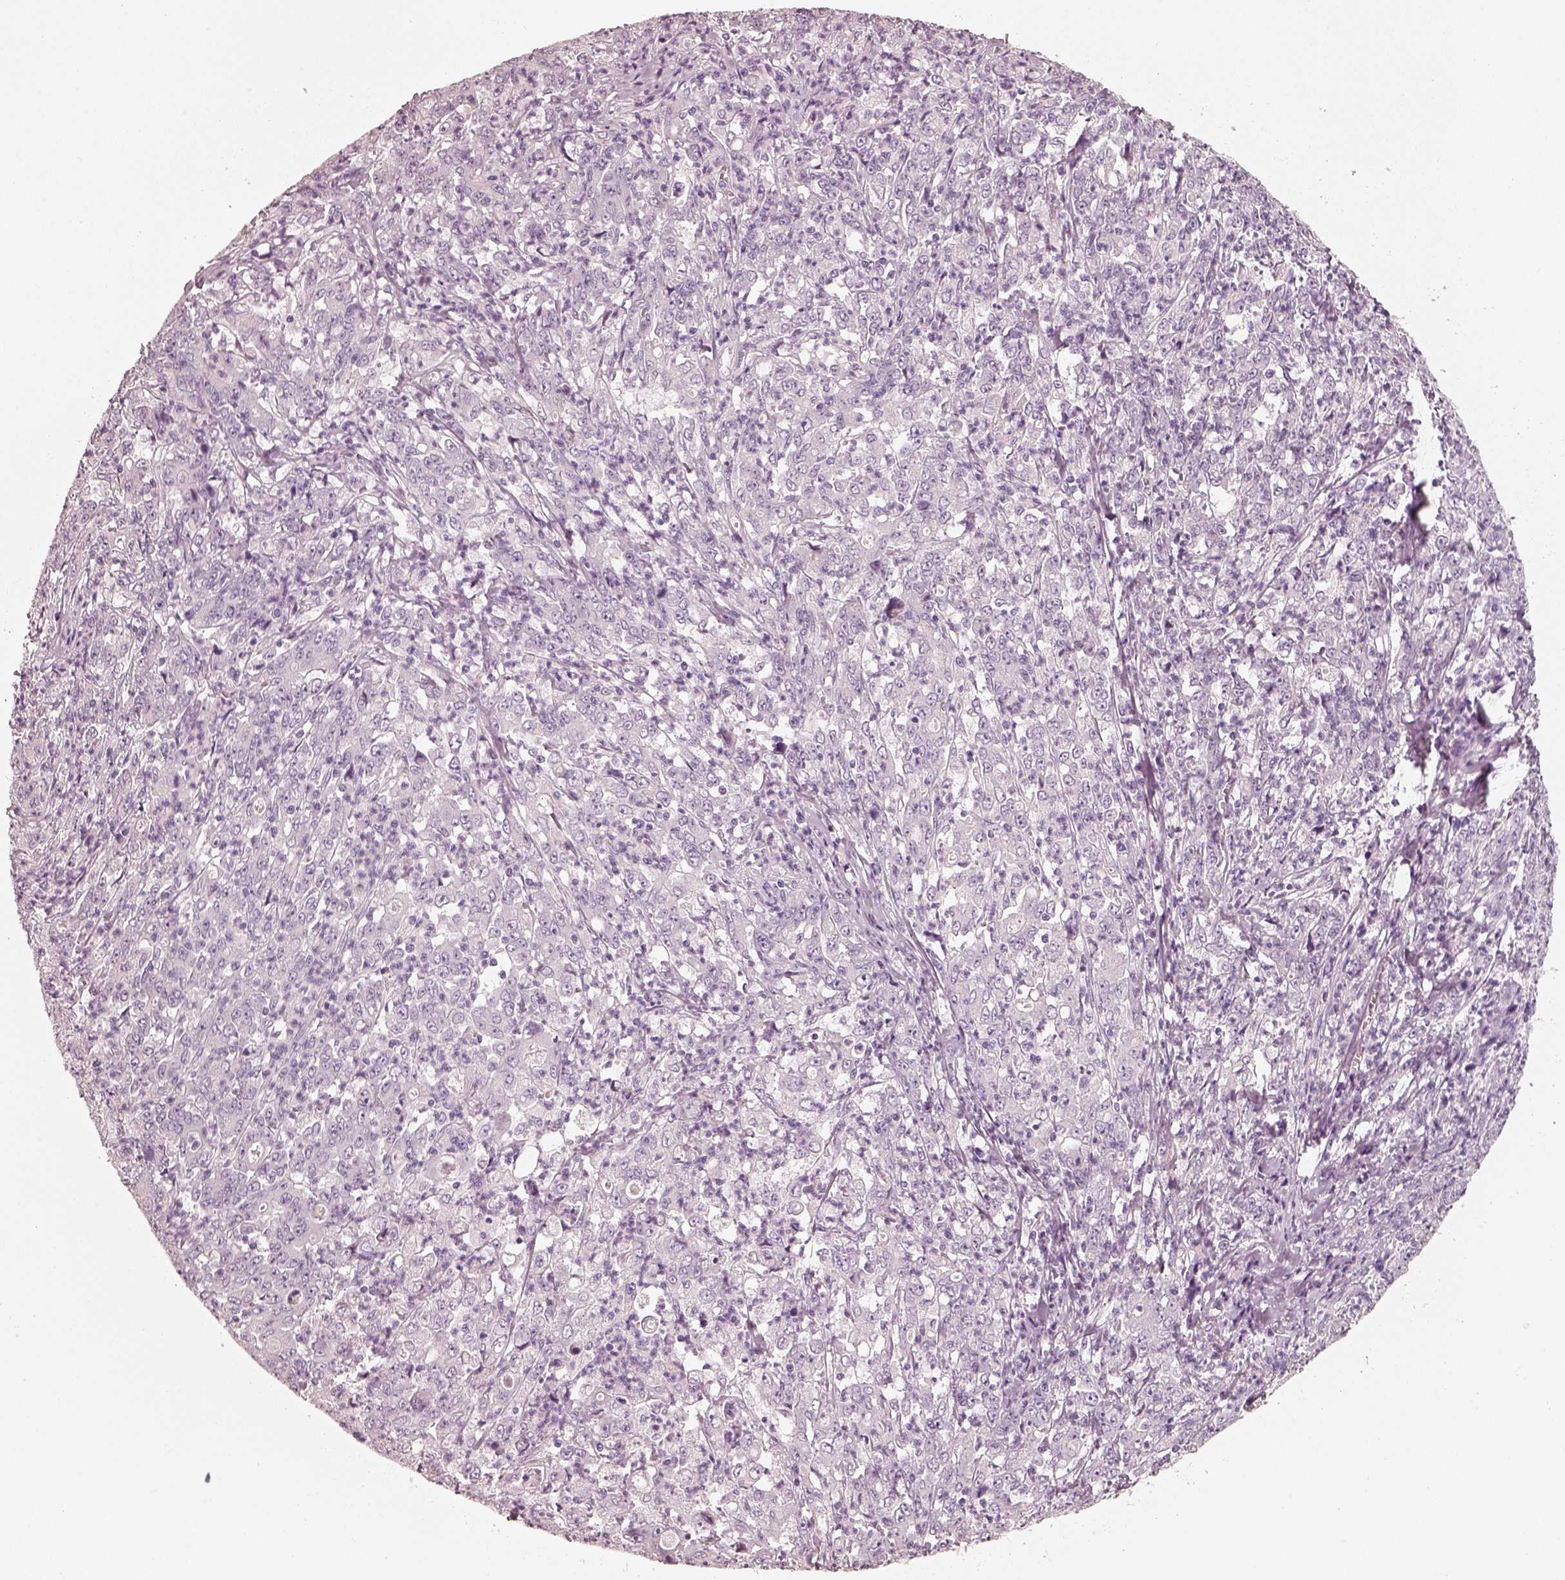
{"staining": {"intensity": "negative", "quantity": "none", "location": "none"}, "tissue": "stomach cancer", "cell_type": "Tumor cells", "image_type": "cancer", "snomed": [{"axis": "morphology", "description": "Adenocarcinoma, NOS"}, {"axis": "topography", "description": "Stomach, lower"}], "caption": "Tumor cells are negative for protein expression in human stomach adenocarcinoma.", "gene": "R3HDML", "patient": {"sex": "female", "age": 71}}